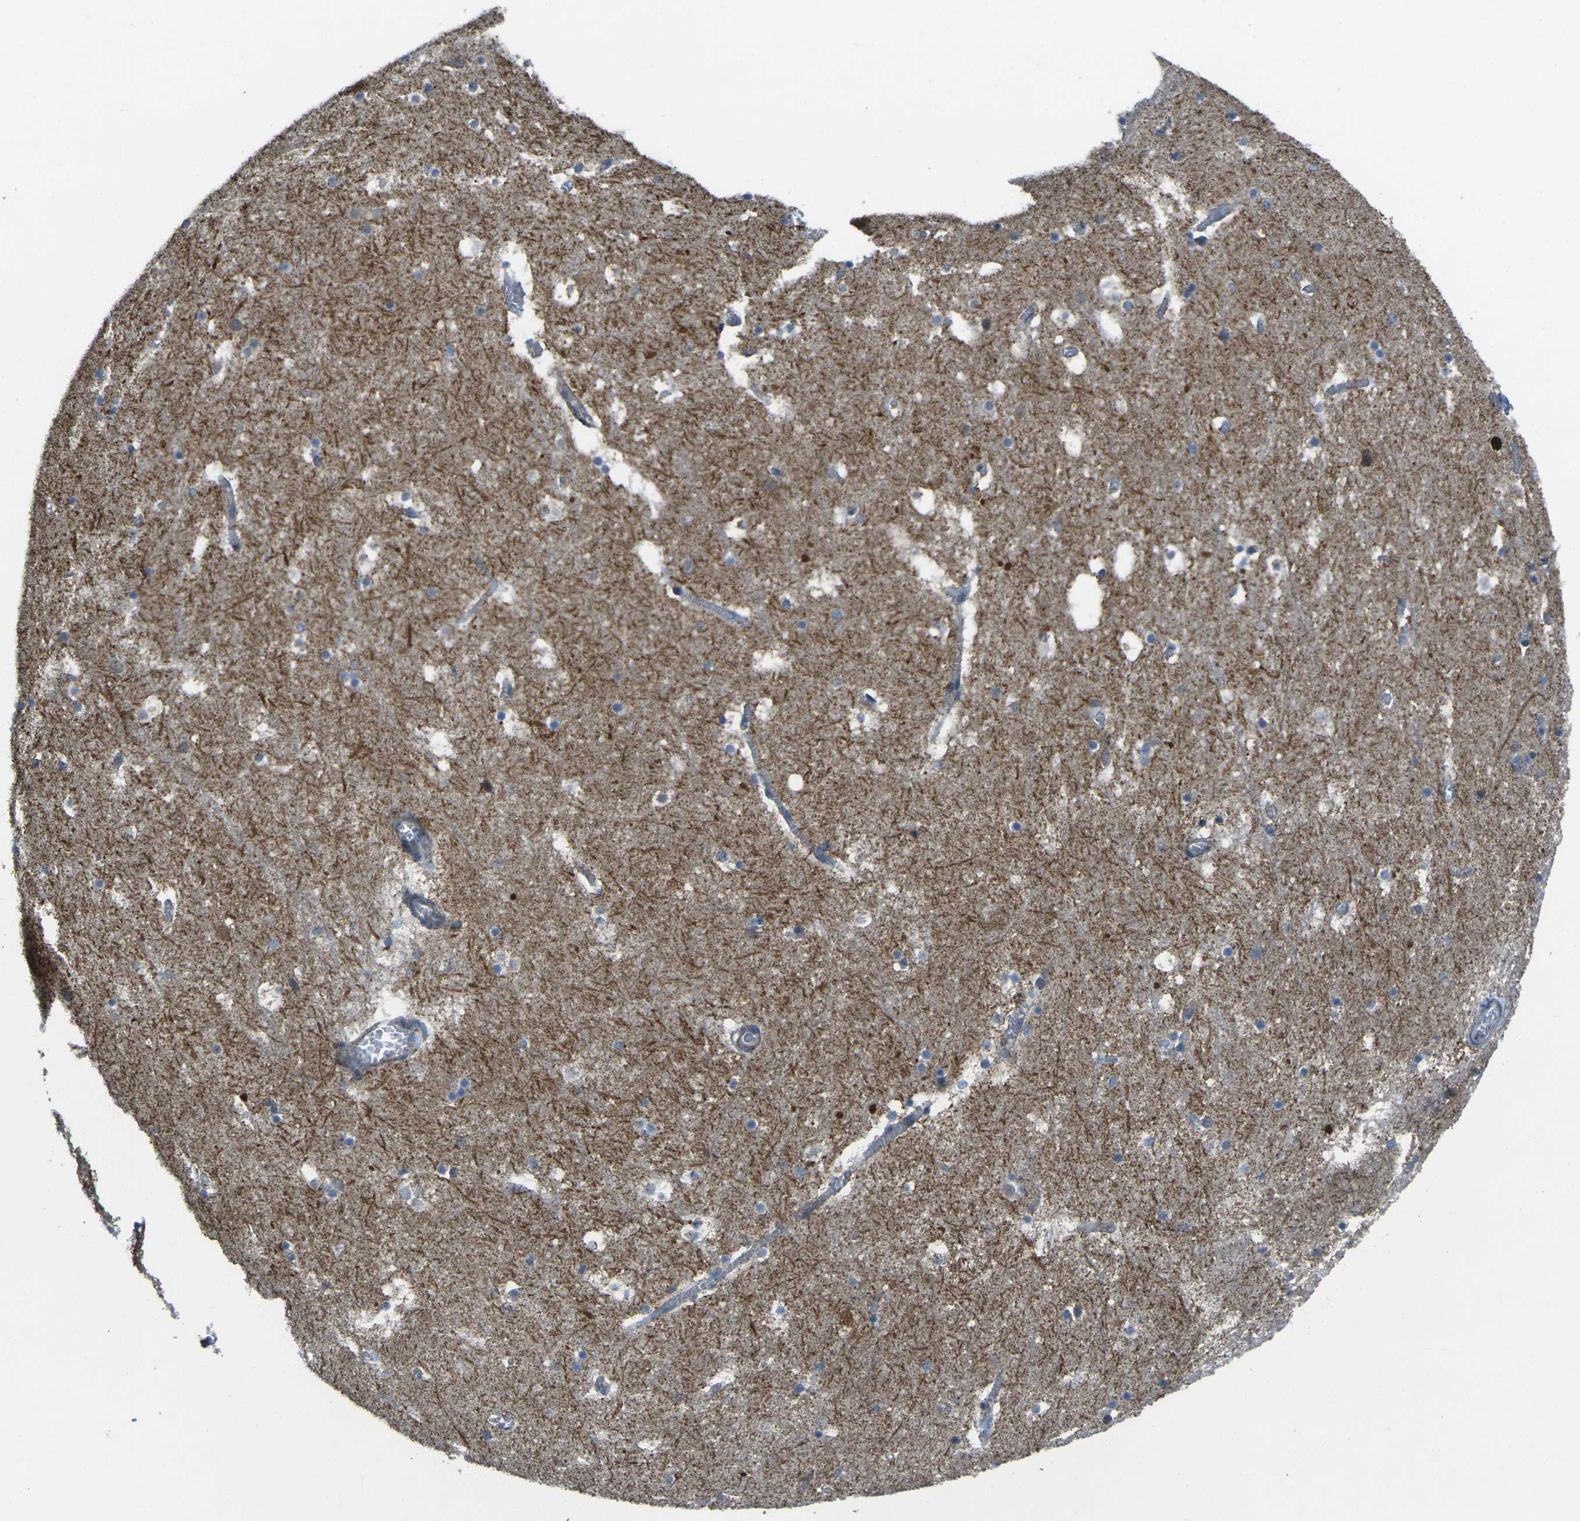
{"staining": {"intensity": "weak", "quantity": "<25%", "location": "cytoplasmic/membranous"}, "tissue": "hippocampus", "cell_type": "Glial cells", "image_type": "normal", "snomed": [{"axis": "morphology", "description": "Normal tissue, NOS"}, {"axis": "topography", "description": "Hippocampus"}], "caption": "Hippocampus was stained to show a protein in brown. There is no significant positivity in glial cells. The staining is performed using DAB (3,3'-diaminobenzidine) brown chromogen with nuclei counter-stained in using hematoxylin.", "gene": "TMEM120B", "patient": {"sex": "male", "age": 45}}